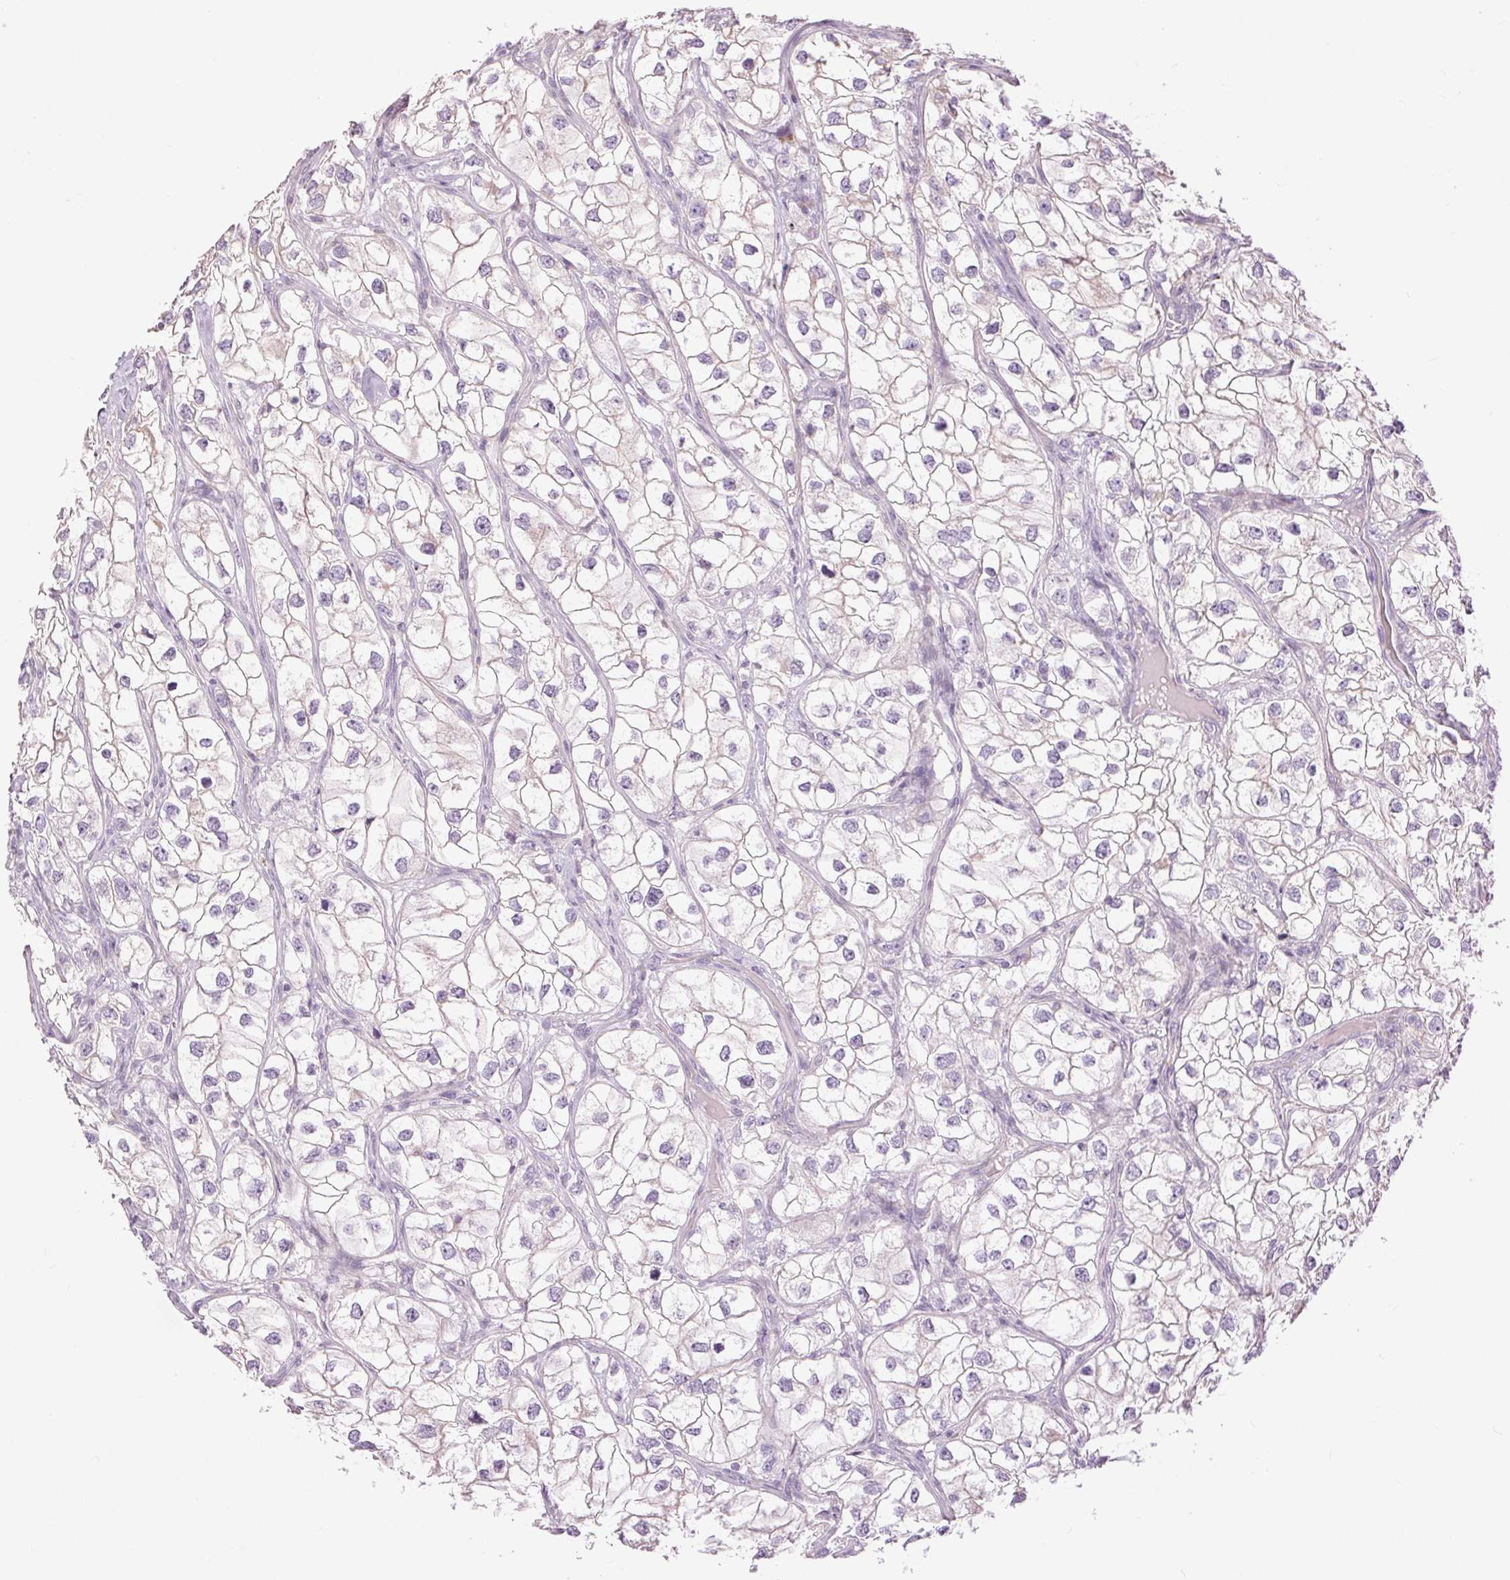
{"staining": {"intensity": "negative", "quantity": "none", "location": "none"}, "tissue": "renal cancer", "cell_type": "Tumor cells", "image_type": "cancer", "snomed": [{"axis": "morphology", "description": "Adenocarcinoma, NOS"}, {"axis": "topography", "description": "Kidney"}], "caption": "This photomicrograph is of renal cancer (adenocarcinoma) stained with IHC to label a protein in brown with the nuclei are counter-stained blue. There is no staining in tumor cells.", "gene": "CTNNA3", "patient": {"sex": "male", "age": 59}}